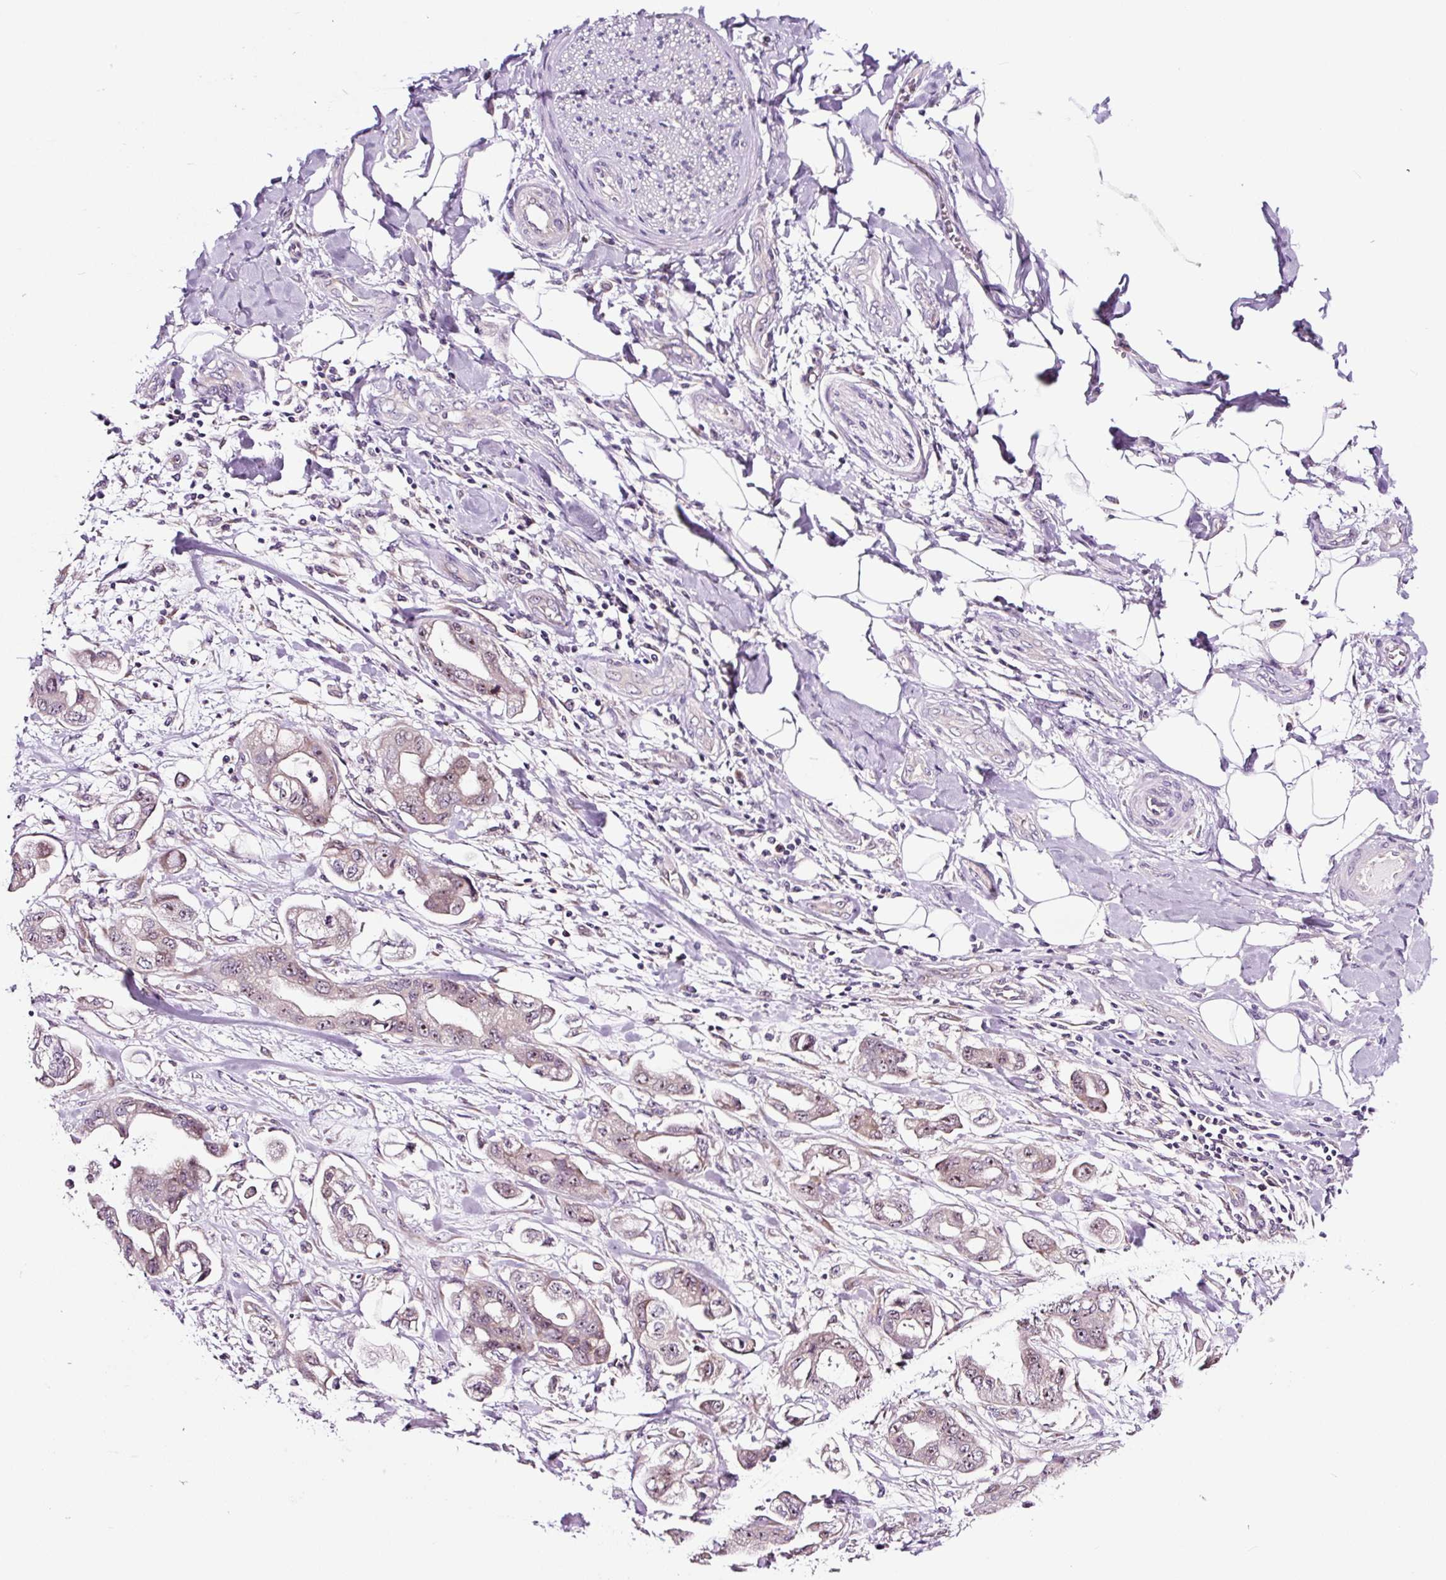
{"staining": {"intensity": "weak", "quantity": "<25%", "location": "cytoplasmic/membranous,nuclear"}, "tissue": "stomach cancer", "cell_type": "Tumor cells", "image_type": "cancer", "snomed": [{"axis": "morphology", "description": "Adenocarcinoma, NOS"}, {"axis": "topography", "description": "Stomach"}], "caption": "This is an immunohistochemistry histopathology image of stomach cancer. There is no positivity in tumor cells.", "gene": "NOM1", "patient": {"sex": "male", "age": 62}}